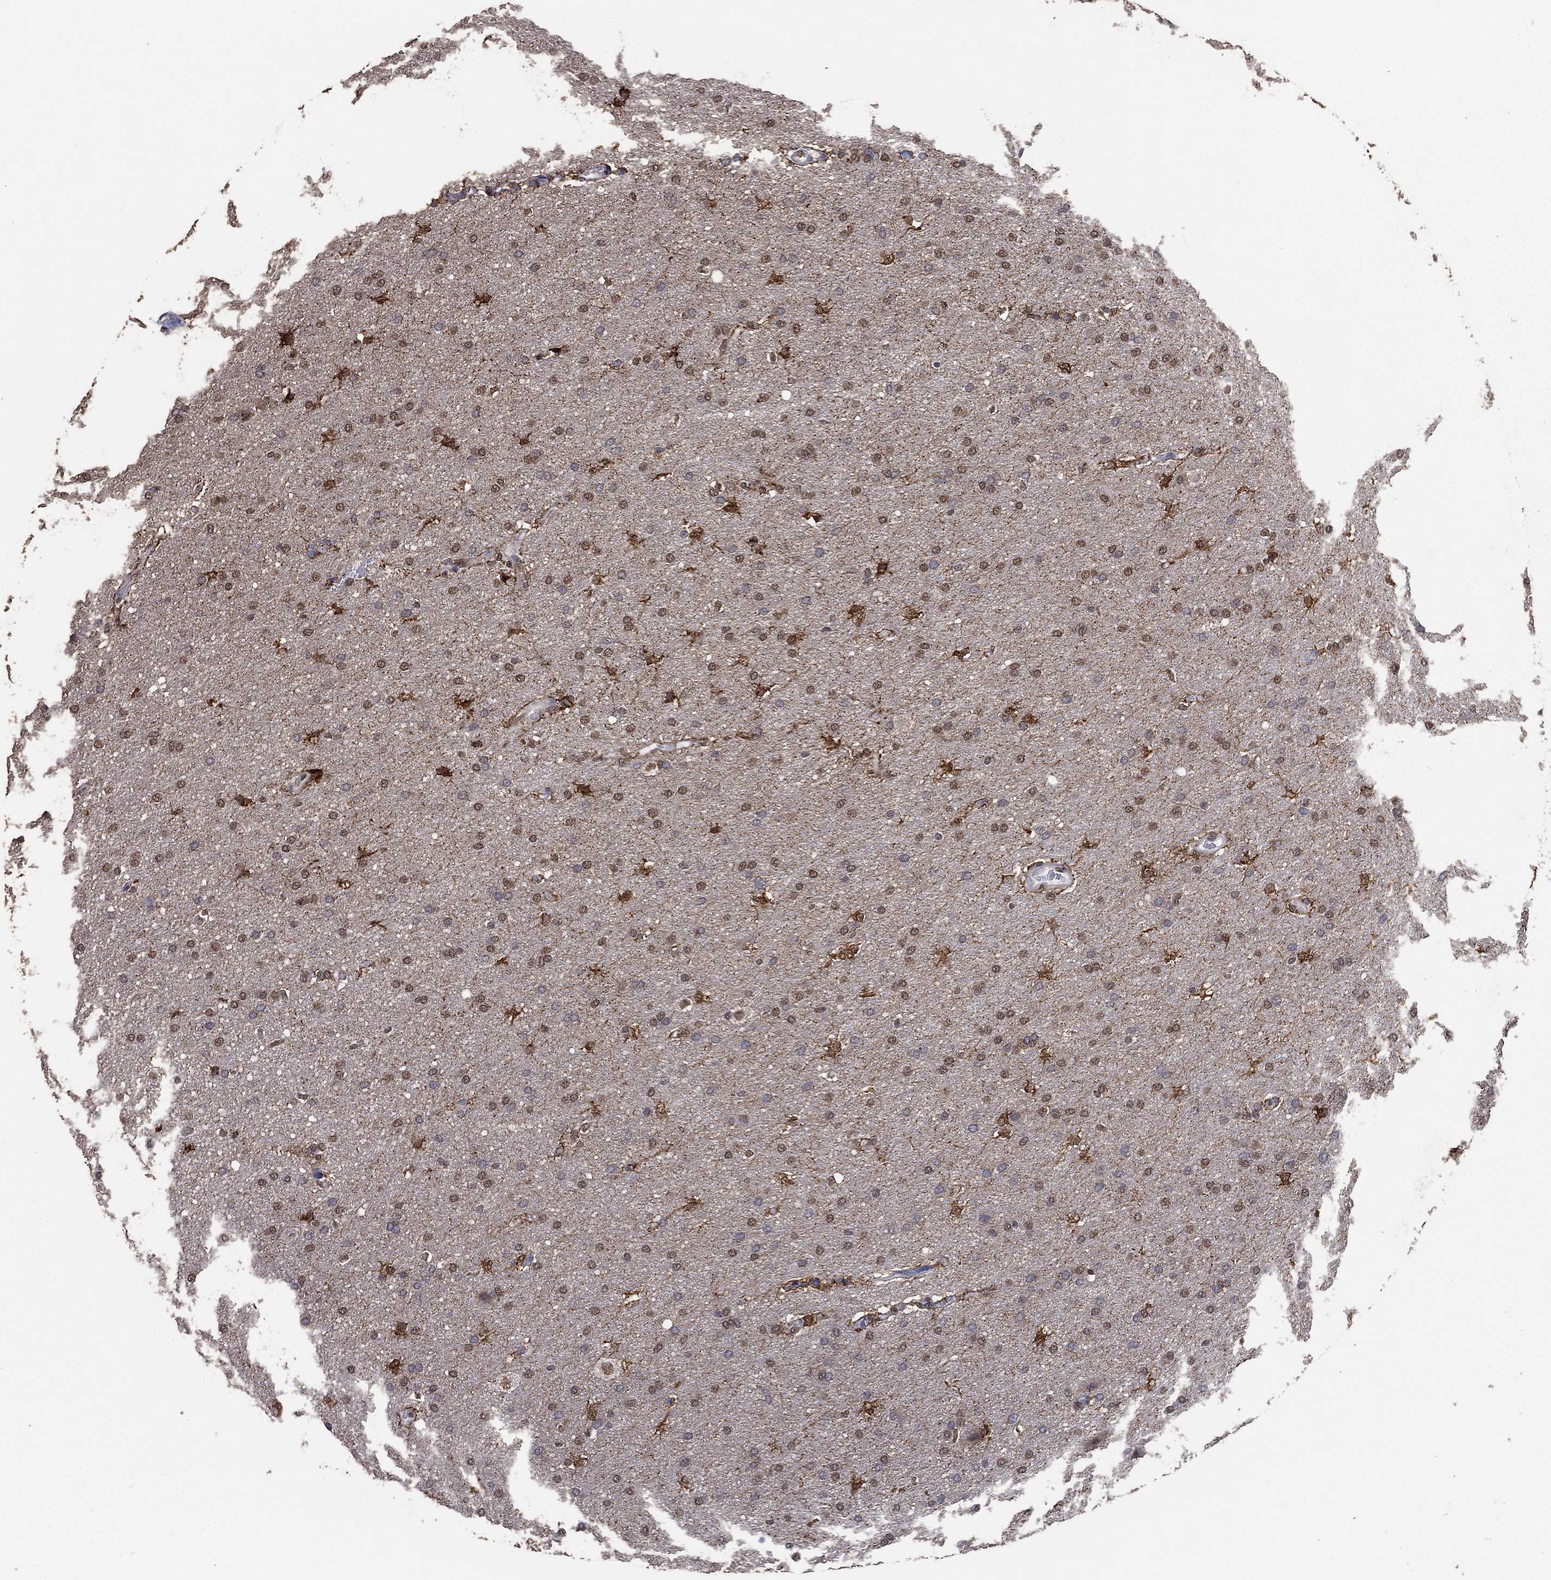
{"staining": {"intensity": "weak", "quantity": "25%-75%", "location": "cytoplasmic/membranous,nuclear"}, "tissue": "glioma", "cell_type": "Tumor cells", "image_type": "cancer", "snomed": [{"axis": "morphology", "description": "Glioma, malignant, Low grade"}, {"axis": "topography", "description": "Brain"}], "caption": "IHC staining of malignant low-grade glioma, which displays low levels of weak cytoplasmic/membranous and nuclear staining in about 25%-75% of tumor cells indicating weak cytoplasmic/membranous and nuclear protein expression. The staining was performed using DAB (3,3'-diaminobenzidine) (brown) for protein detection and nuclei were counterstained in hematoxylin (blue).", "gene": "ALDH7A1", "patient": {"sex": "female", "age": 37}}